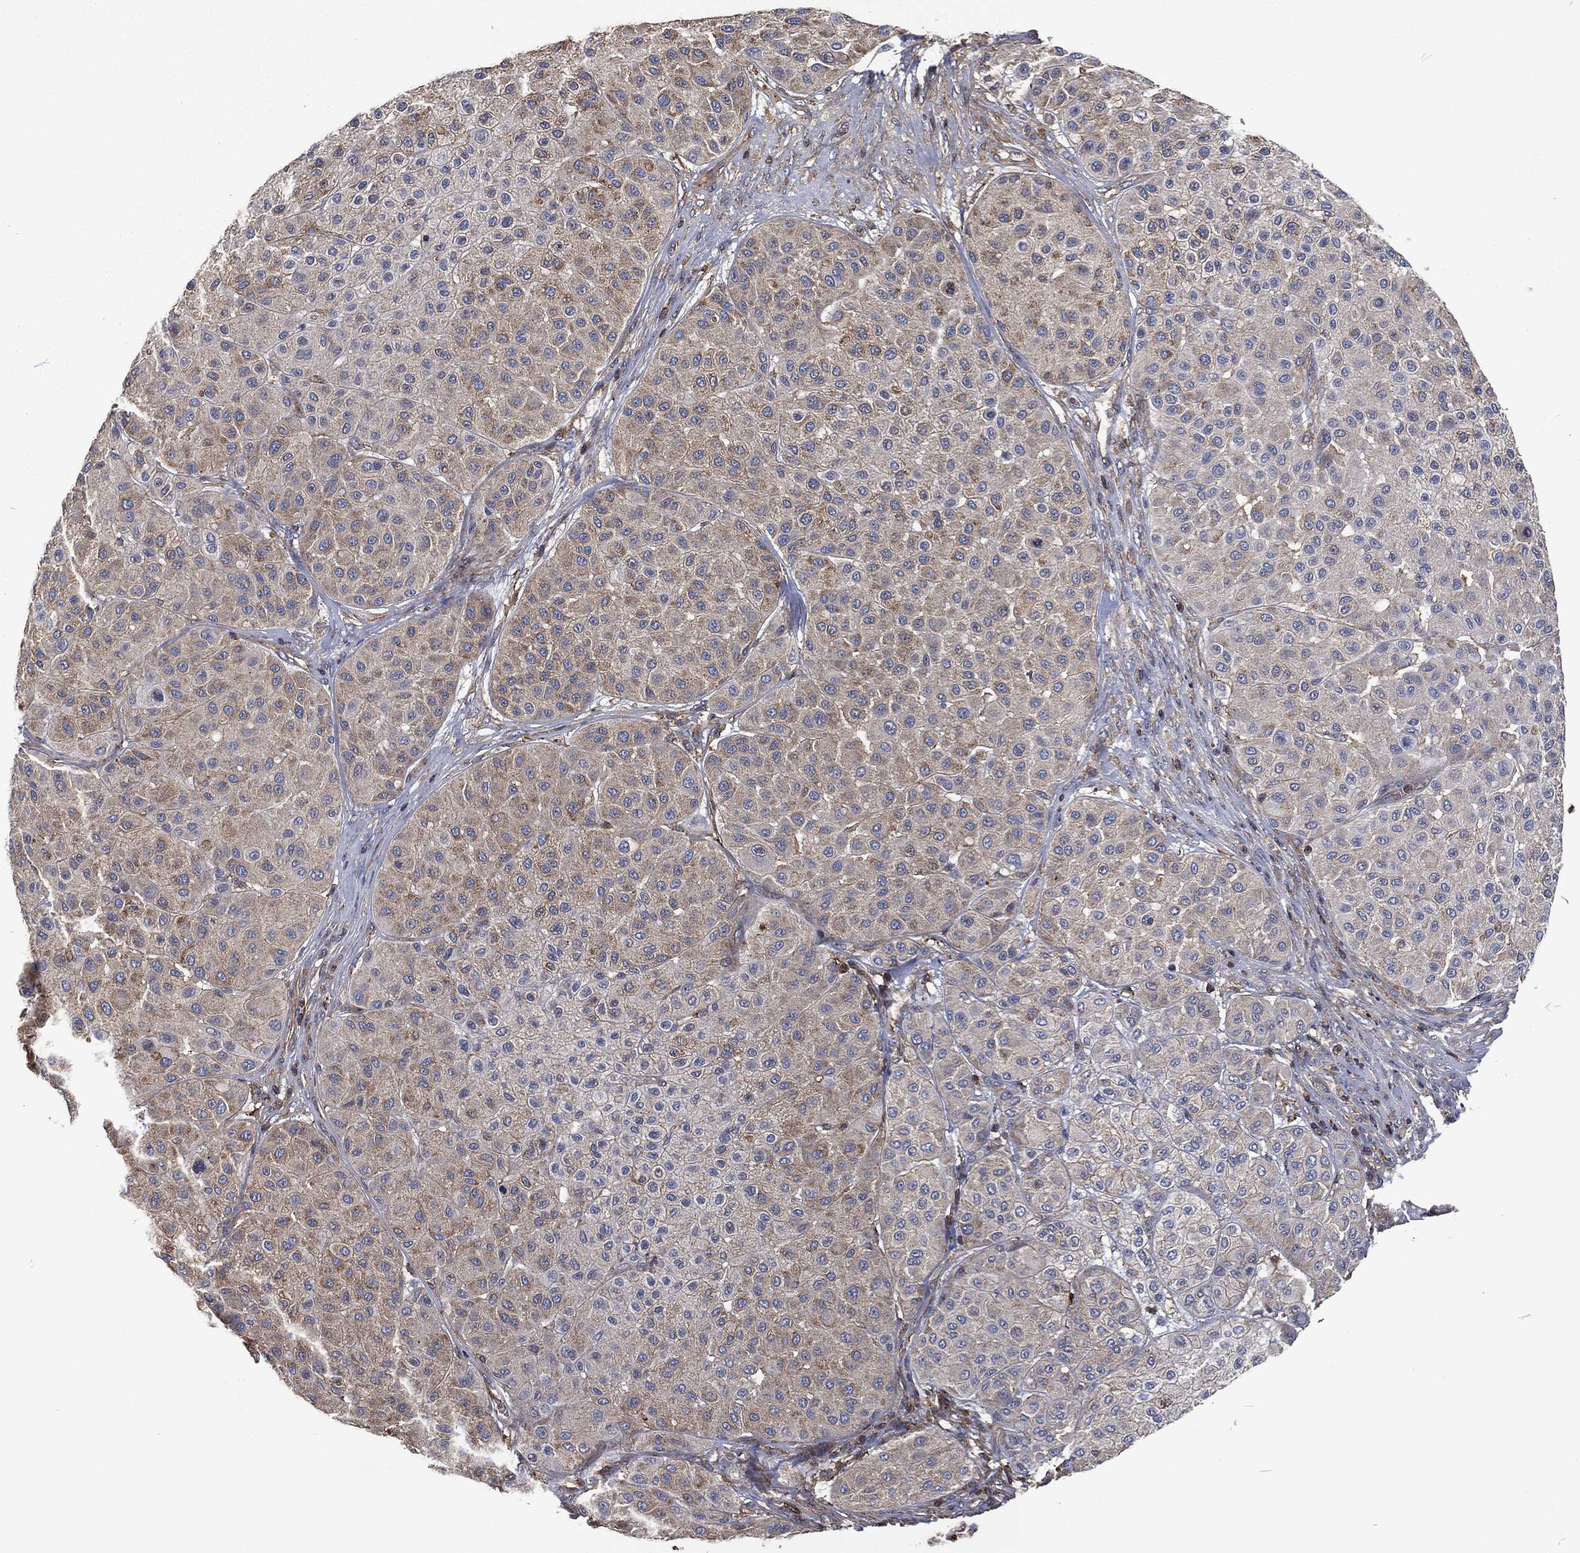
{"staining": {"intensity": "moderate", "quantity": "<25%", "location": "cytoplasmic/membranous"}, "tissue": "melanoma", "cell_type": "Tumor cells", "image_type": "cancer", "snomed": [{"axis": "morphology", "description": "Malignant melanoma, Metastatic site"}, {"axis": "topography", "description": "Smooth muscle"}], "caption": "A histopathology image of malignant melanoma (metastatic site) stained for a protein shows moderate cytoplasmic/membranous brown staining in tumor cells. (Stains: DAB (3,3'-diaminobenzidine) in brown, nuclei in blue, Microscopy: brightfield microscopy at high magnification).", "gene": "LGALS9", "patient": {"sex": "male", "age": 41}}